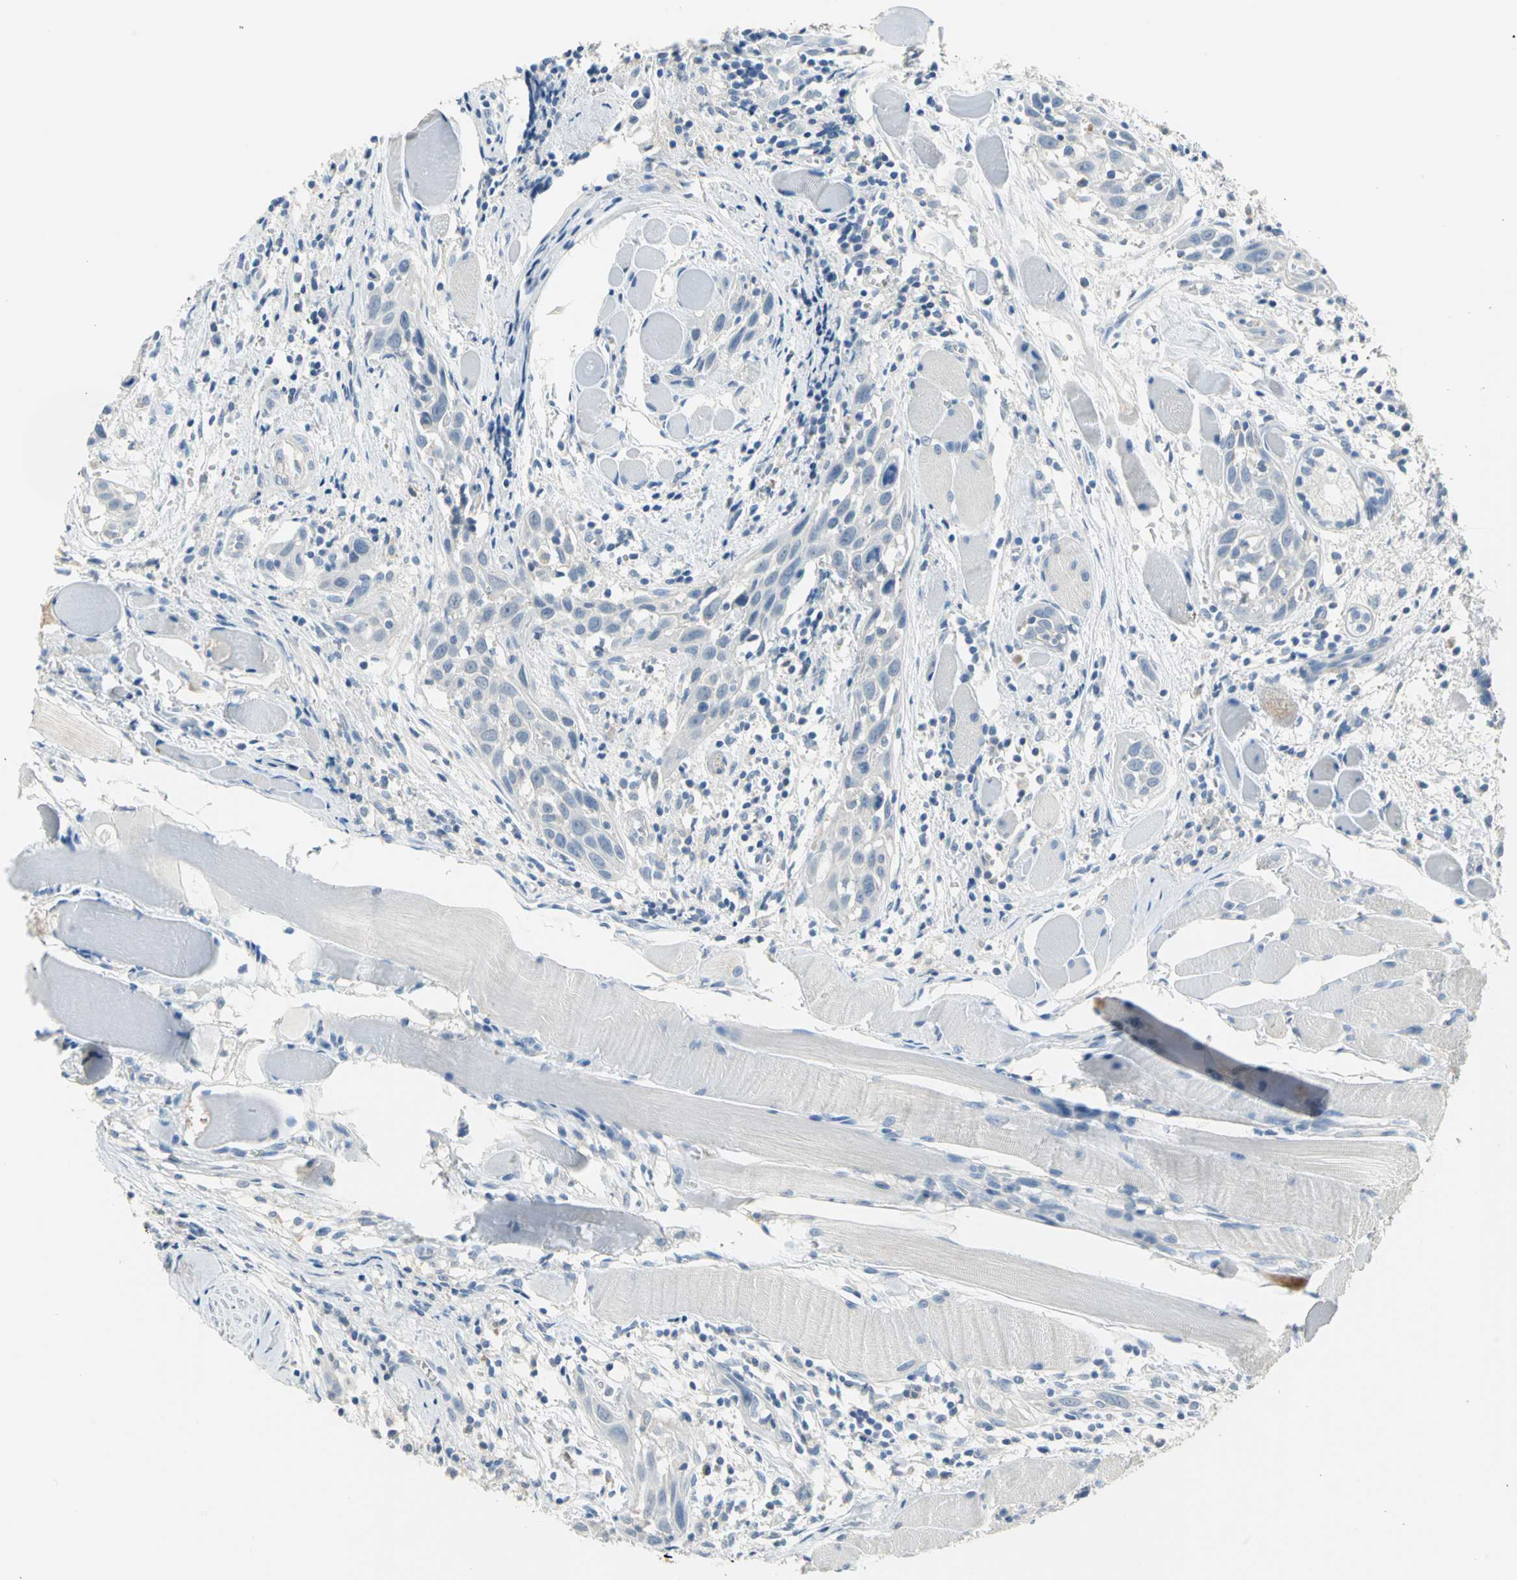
{"staining": {"intensity": "negative", "quantity": "none", "location": "none"}, "tissue": "head and neck cancer", "cell_type": "Tumor cells", "image_type": "cancer", "snomed": [{"axis": "morphology", "description": "Squamous cell carcinoma, NOS"}, {"axis": "topography", "description": "Oral tissue"}, {"axis": "topography", "description": "Head-Neck"}], "caption": "An immunohistochemistry micrograph of head and neck cancer is shown. There is no staining in tumor cells of head and neck cancer.", "gene": "ZIC1", "patient": {"sex": "female", "age": 50}}